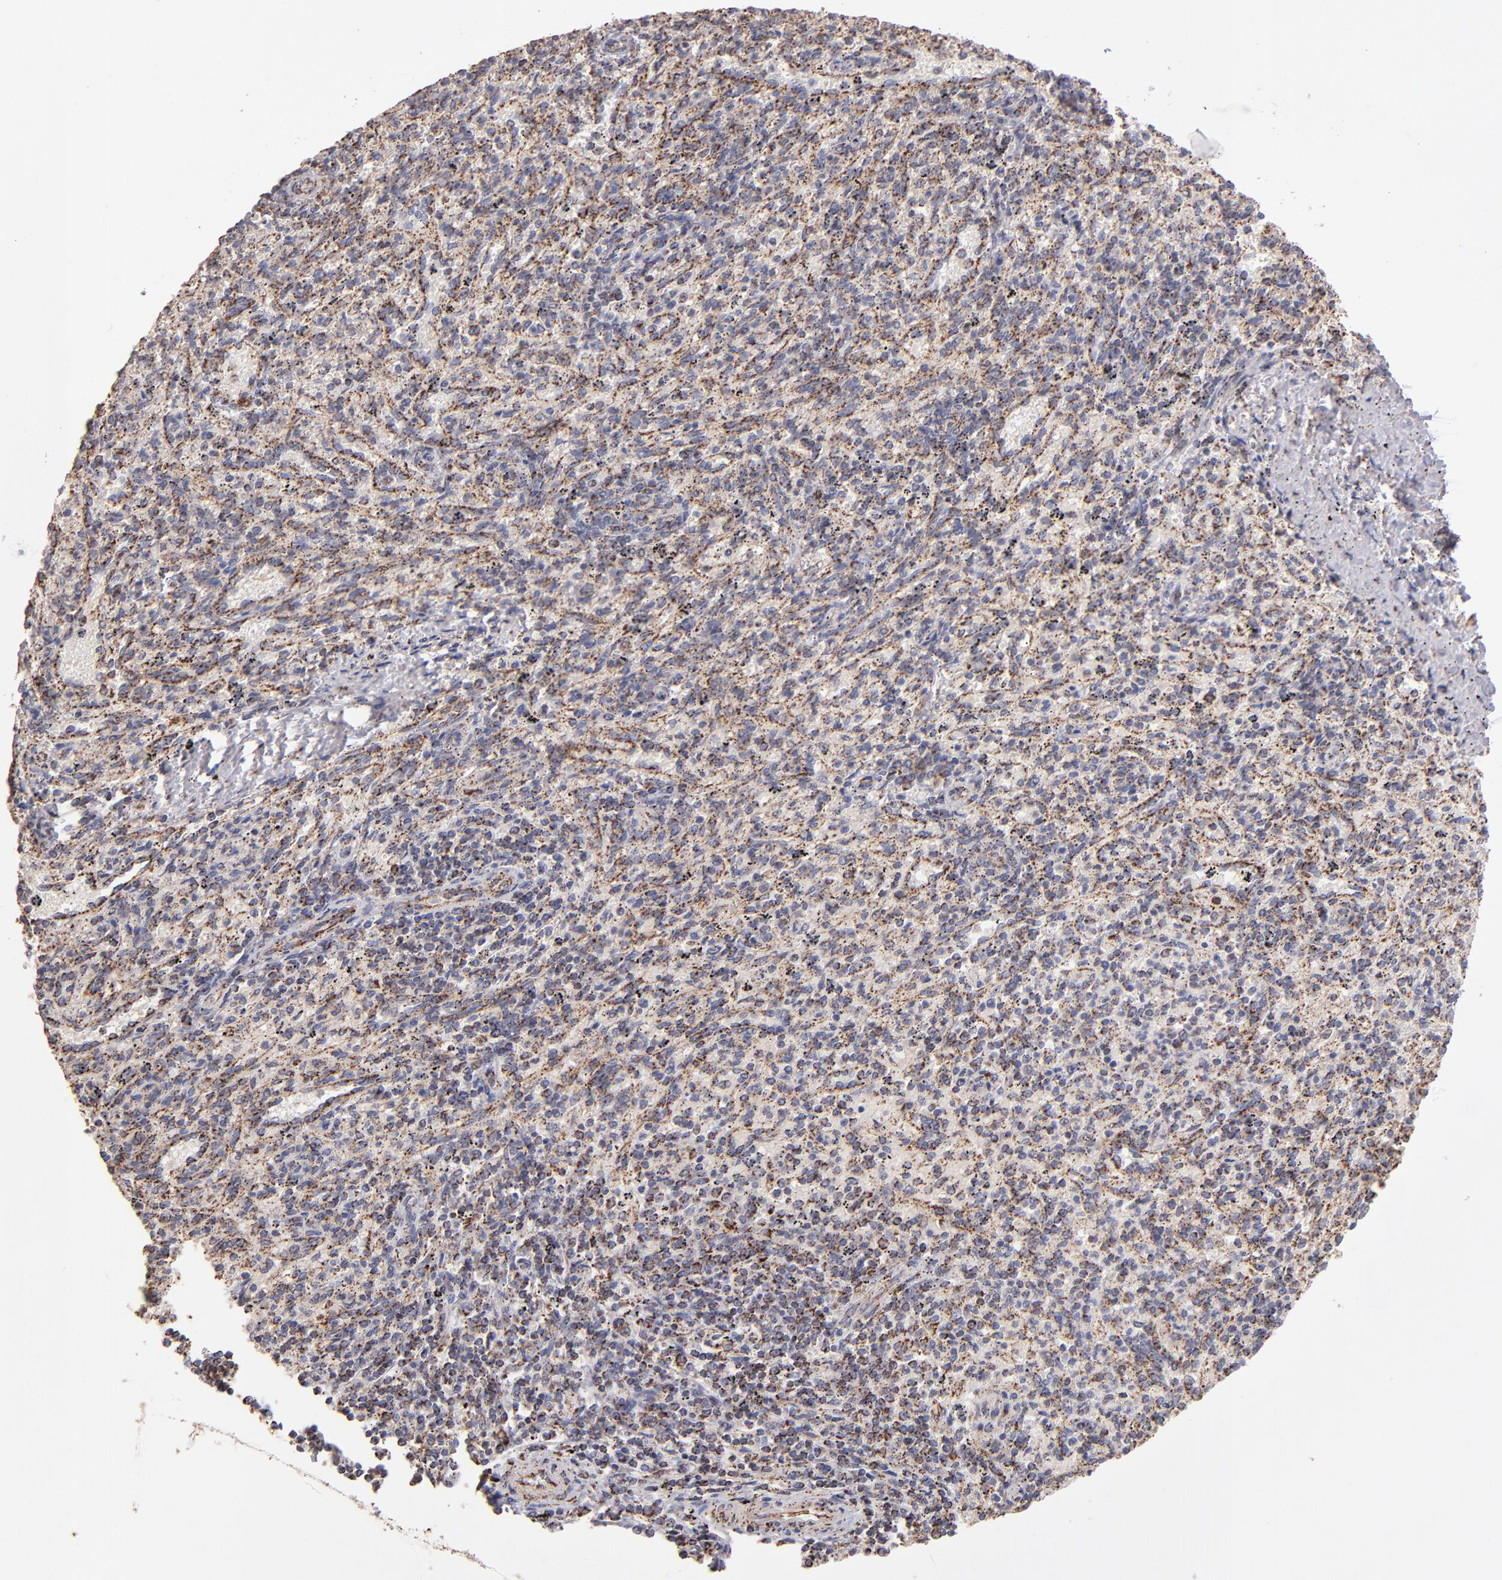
{"staining": {"intensity": "moderate", "quantity": "25%-75%", "location": "cytoplasmic/membranous"}, "tissue": "spleen", "cell_type": "Cells in red pulp", "image_type": "normal", "snomed": [{"axis": "morphology", "description": "Normal tissue, NOS"}, {"axis": "topography", "description": "Spleen"}], "caption": "Approximately 25%-75% of cells in red pulp in normal spleen show moderate cytoplasmic/membranous protein positivity as visualized by brown immunohistochemical staining.", "gene": "DLST", "patient": {"sex": "female", "age": 10}}